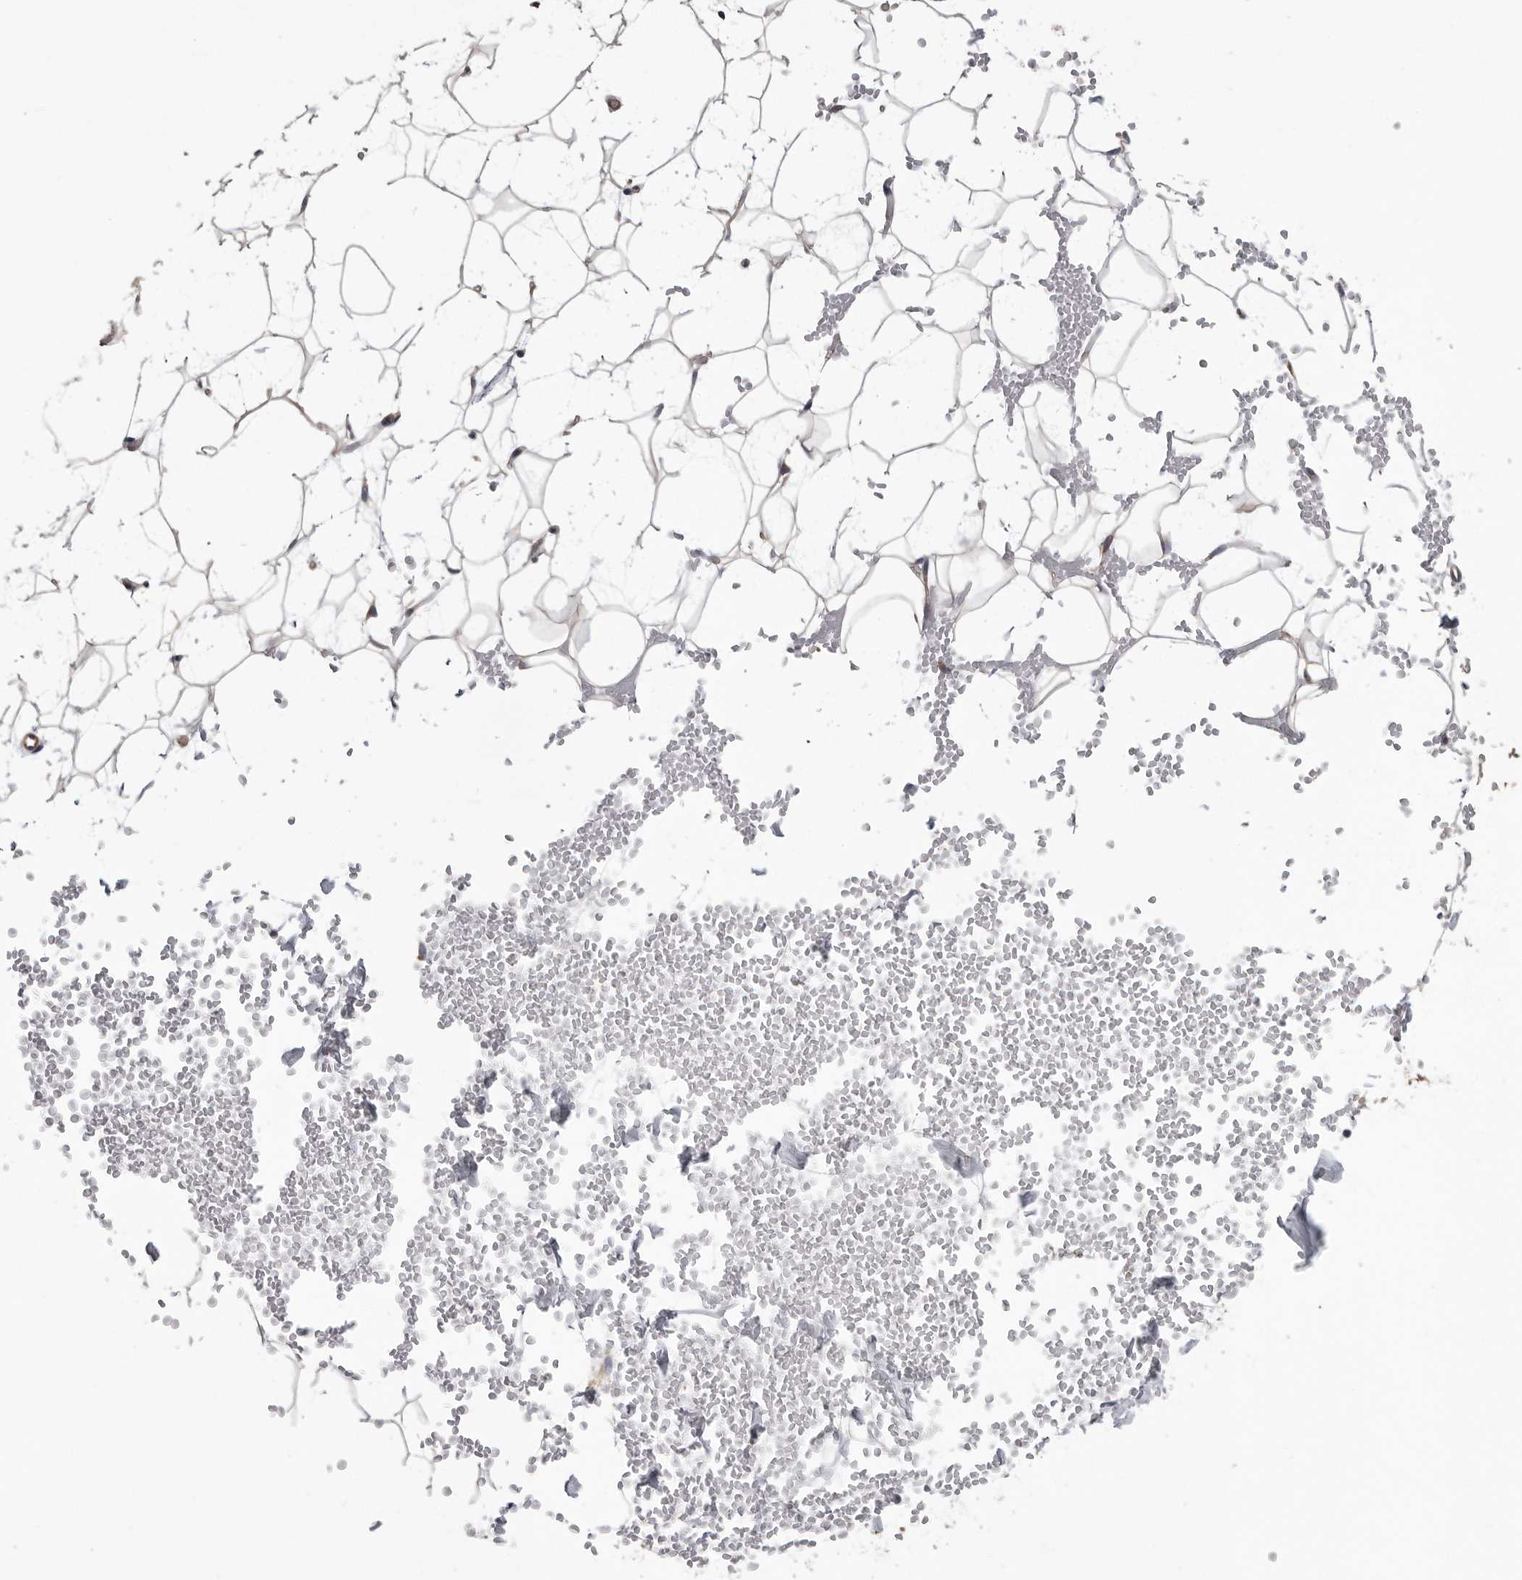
{"staining": {"intensity": "moderate", "quantity": ">75%", "location": "cytoplasmic/membranous"}, "tissue": "adipose tissue", "cell_type": "Adipocytes", "image_type": "normal", "snomed": [{"axis": "morphology", "description": "Normal tissue, NOS"}, {"axis": "topography", "description": "Breast"}], "caption": "Adipose tissue stained with IHC reveals moderate cytoplasmic/membranous staining in approximately >75% of adipocytes.", "gene": "OXR1", "patient": {"sex": "female", "age": 23}}